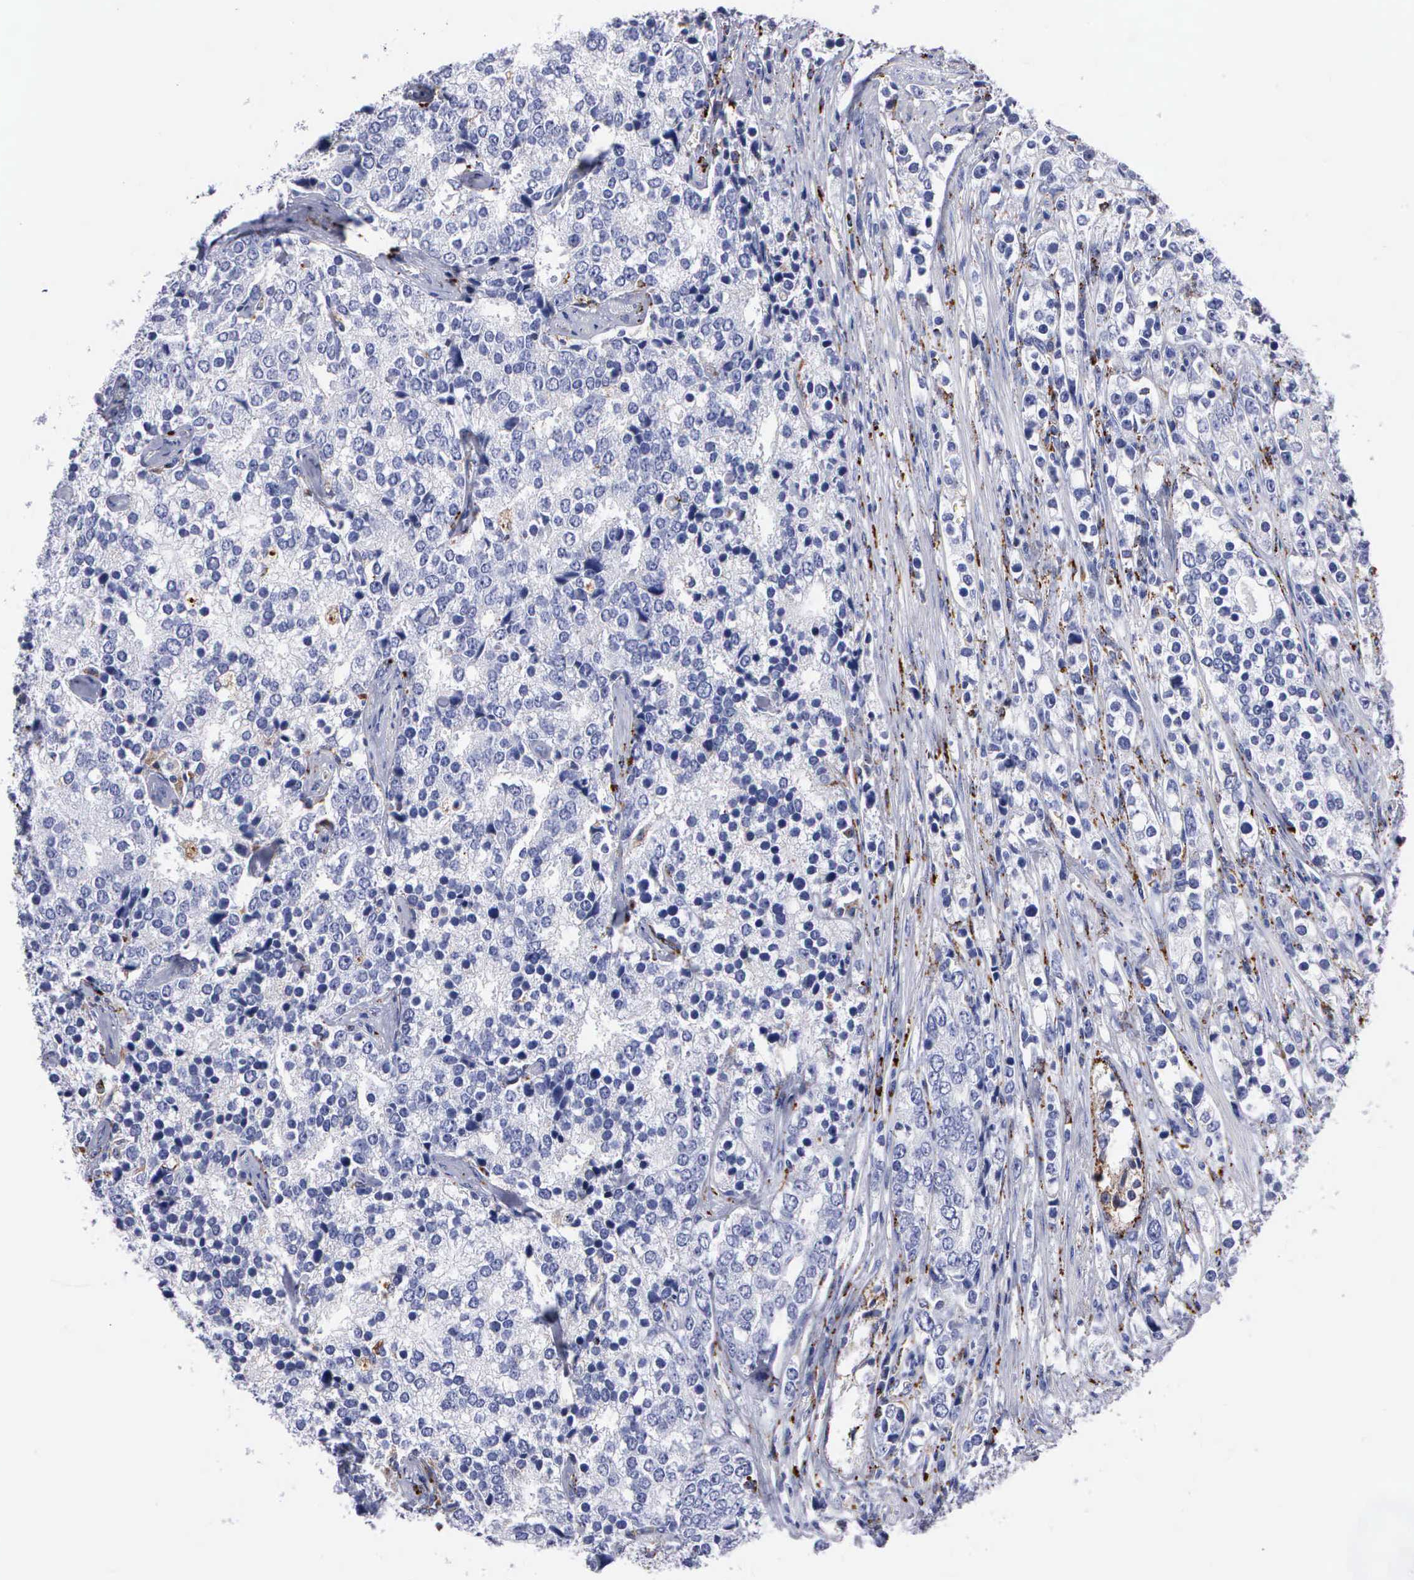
{"staining": {"intensity": "negative", "quantity": "none", "location": "none"}, "tissue": "prostate cancer", "cell_type": "Tumor cells", "image_type": "cancer", "snomed": [{"axis": "morphology", "description": "Adenocarcinoma, High grade"}, {"axis": "topography", "description": "Prostate"}], "caption": "An IHC micrograph of prostate high-grade adenocarcinoma is shown. There is no staining in tumor cells of prostate high-grade adenocarcinoma. The staining was performed using DAB to visualize the protein expression in brown, while the nuclei were stained in blue with hematoxylin (Magnification: 20x).", "gene": "CTSH", "patient": {"sex": "male", "age": 71}}